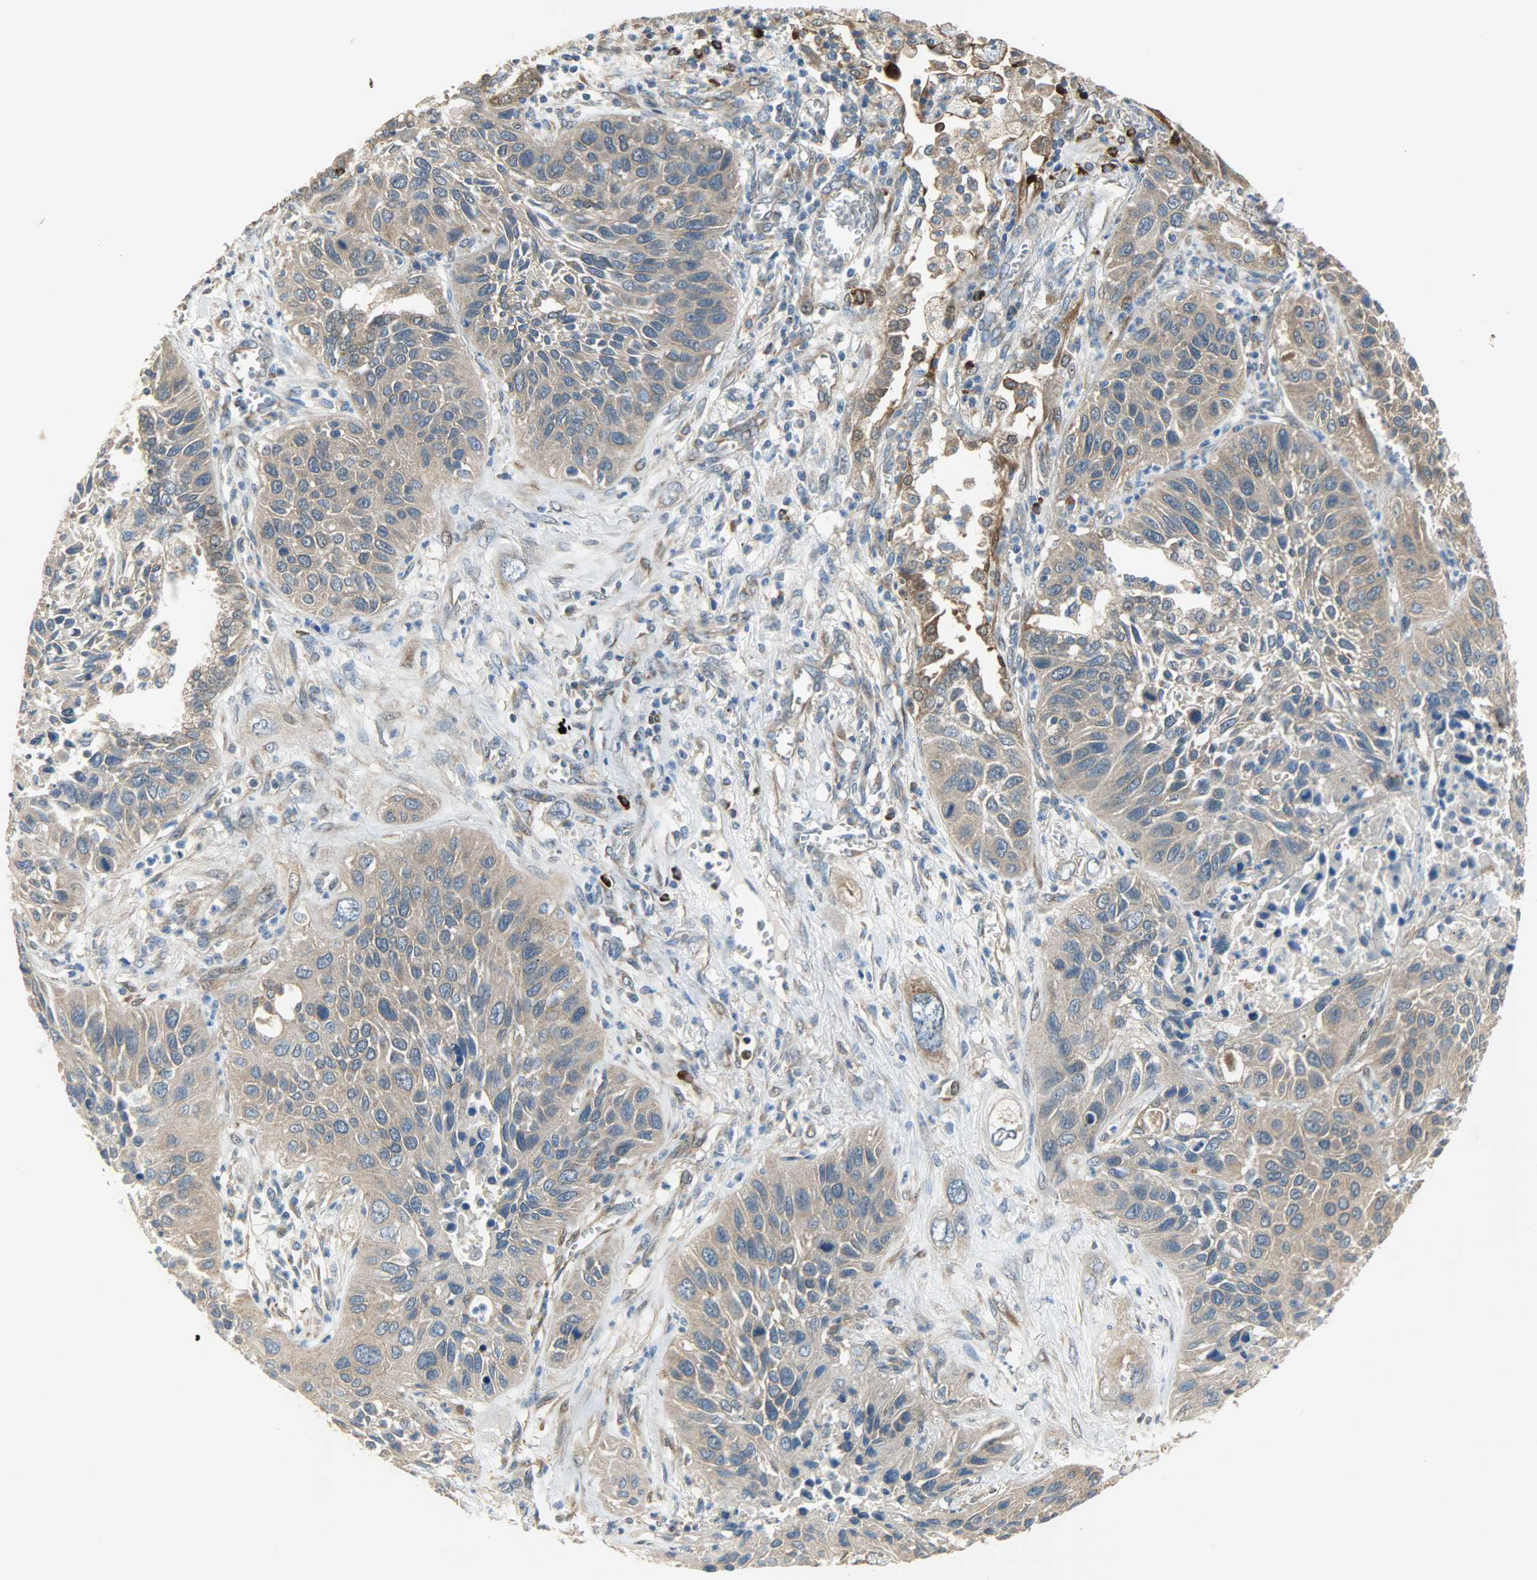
{"staining": {"intensity": "moderate", "quantity": ">75%", "location": "cytoplasmic/membranous"}, "tissue": "lung cancer", "cell_type": "Tumor cells", "image_type": "cancer", "snomed": [{"axis": "morphology", "description": "Squamous cell carcinoma, NOS"}, {"axis": "topography", "description": "Lung"}], "caption": "The histopathology image shows a brown stain indicating the presence of a protein in the cytoplasmic/membranous of tumor cells in lung squamous cell carcinoma. The staining was performed using DAB to visualize the protein expression in brown, while the nuclei were stained in blue with hematoxylin (Magnification: 20x).", "gene": "C1orf198", "patient": {"sex": "female", "age": 76}}